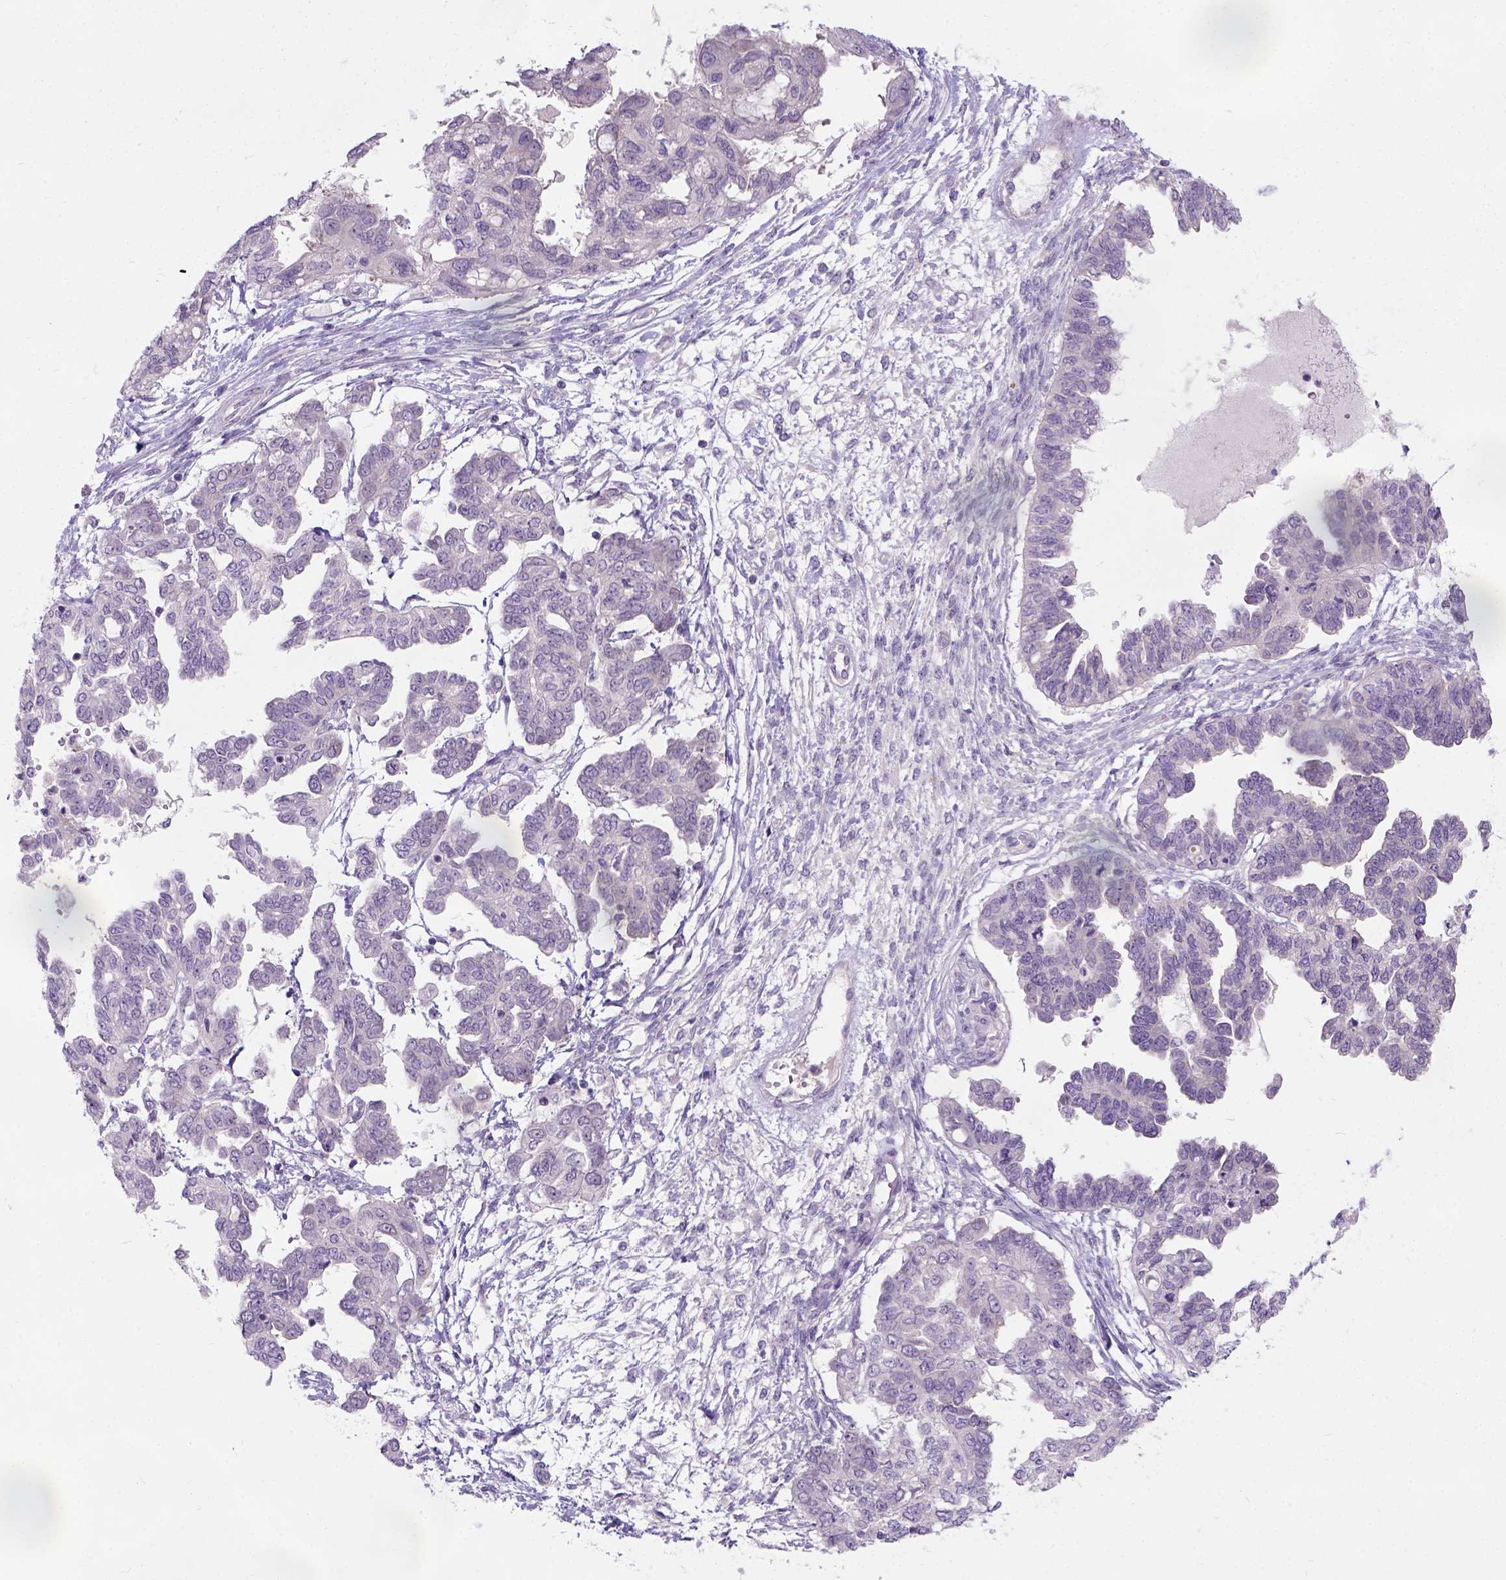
{"staining": {"intensity": "negative", "quantity": "none", "location": "none"}, "tissue": "ovarian cancer", "cell_type": "Tumor cells", "image_type": "cancer", "snomed": [{"axis": "morphology", "description": "Cystadenocarcinoma, serous, NOS"}, {"axis": "topography", "description": "Ovary"}], "caption": "Ovarian cancer was stained to show a protein in brown. There is no significant positivity in tumor cells.", "gene": "C20orf144", "patient": {"sex": "female", "age": 53}}